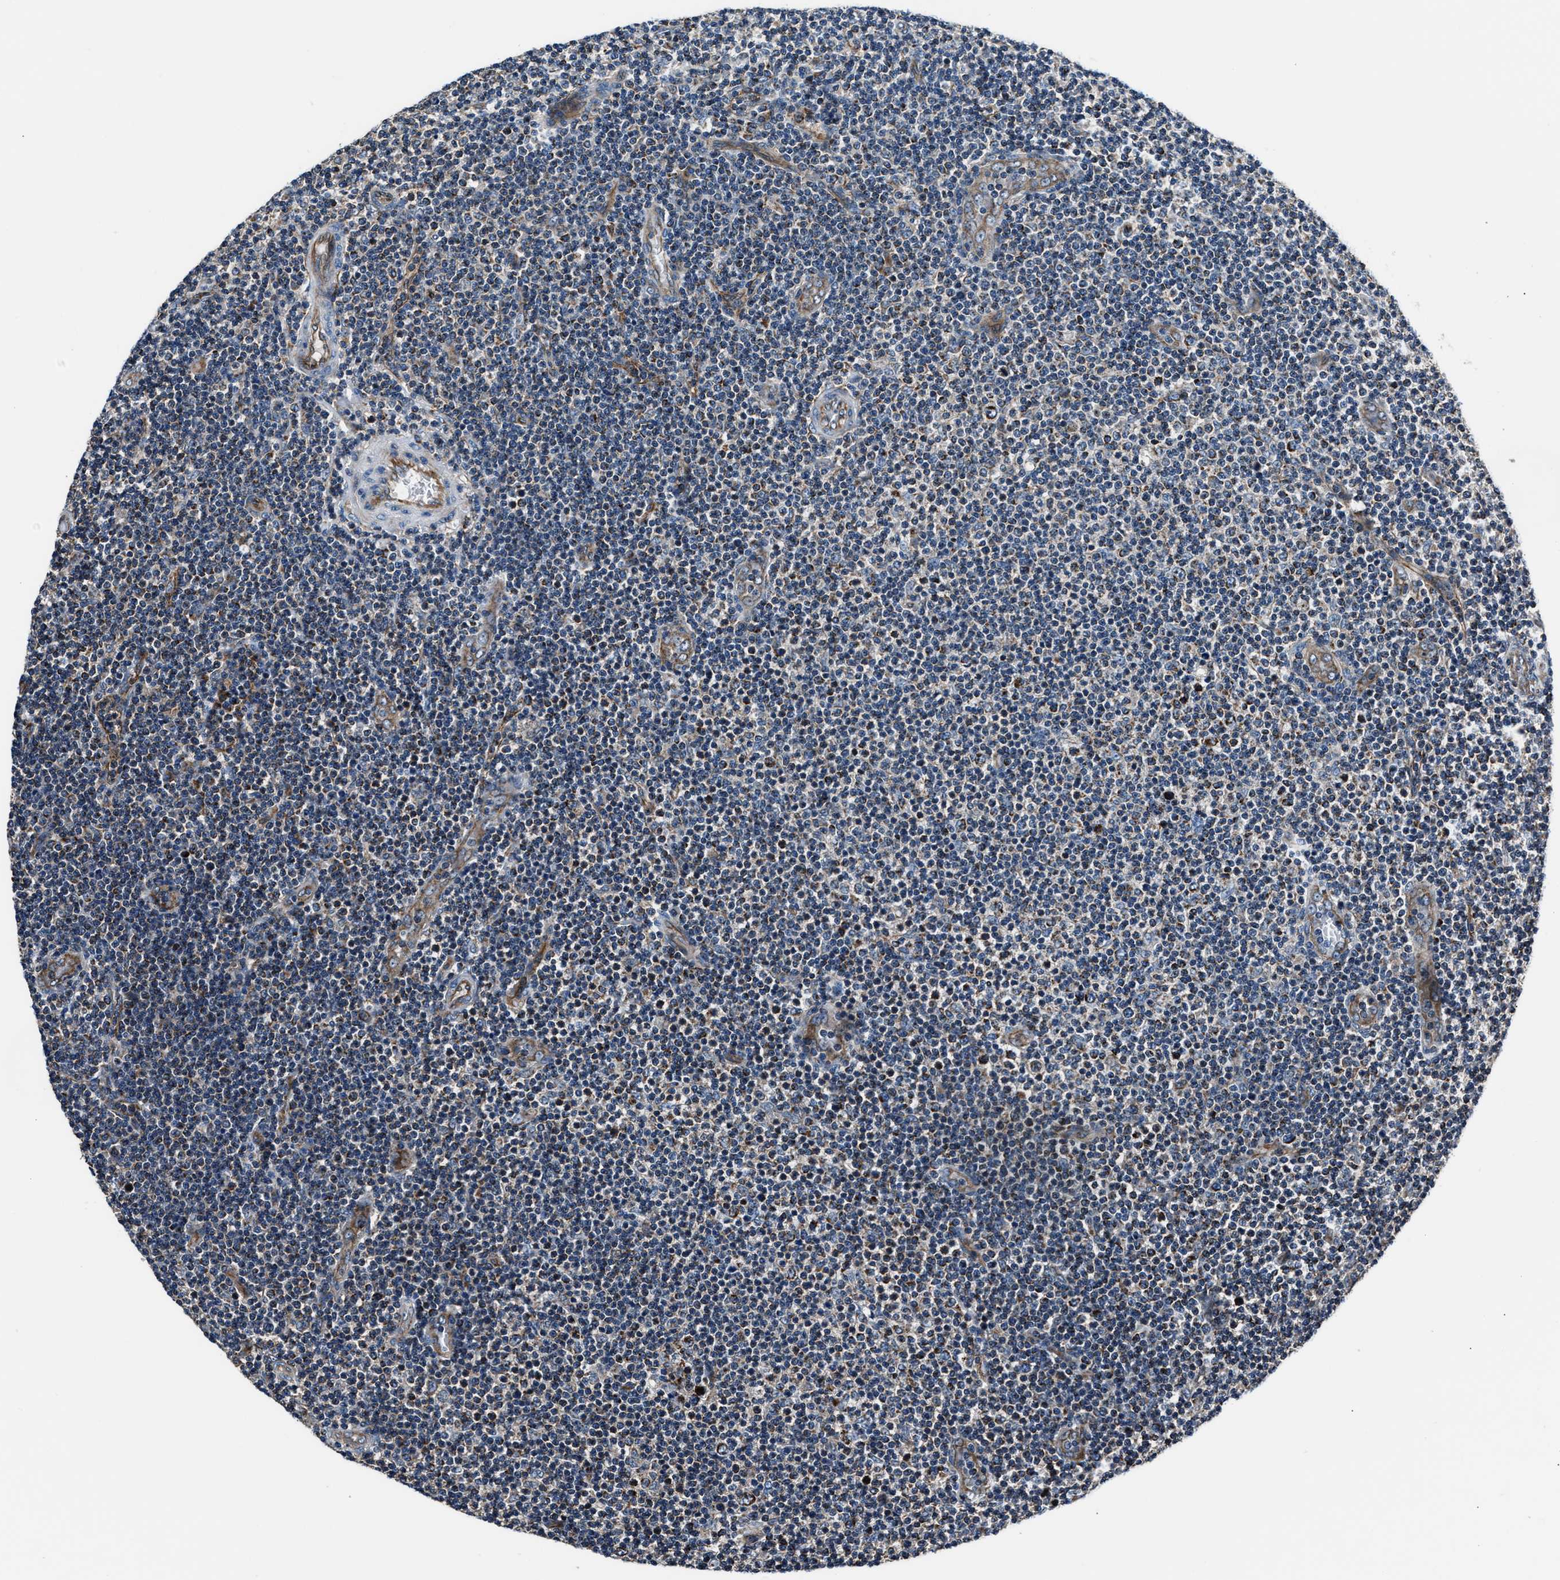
{"staining": {"intensity": "moderate", "quantity": "25%-75%", "location": "cytoplasmic/membranous"}, "tissue": "lymphoma", "cell_type": "Tumor cells", "image_type": "cancer", "snomed": [{"axis": "morphology", "description": "Malignant lymphoma, non-Hodgkin's type, Low grade"}, {"axis": "topography", "description": "Lymph node"}], "caption": "High-magnification brightfield microscopy of lymphoma stained with DAB (3,3'-diaminobenzidine) (brown) and counterstained with hematoxylin (blue). tumor cells exhibit moderate cytoplasmic/membranous expression is present in approximately25%-75% of cells.", "gene": "GGCT", "patient": {"sex": "male", "age": 83}}